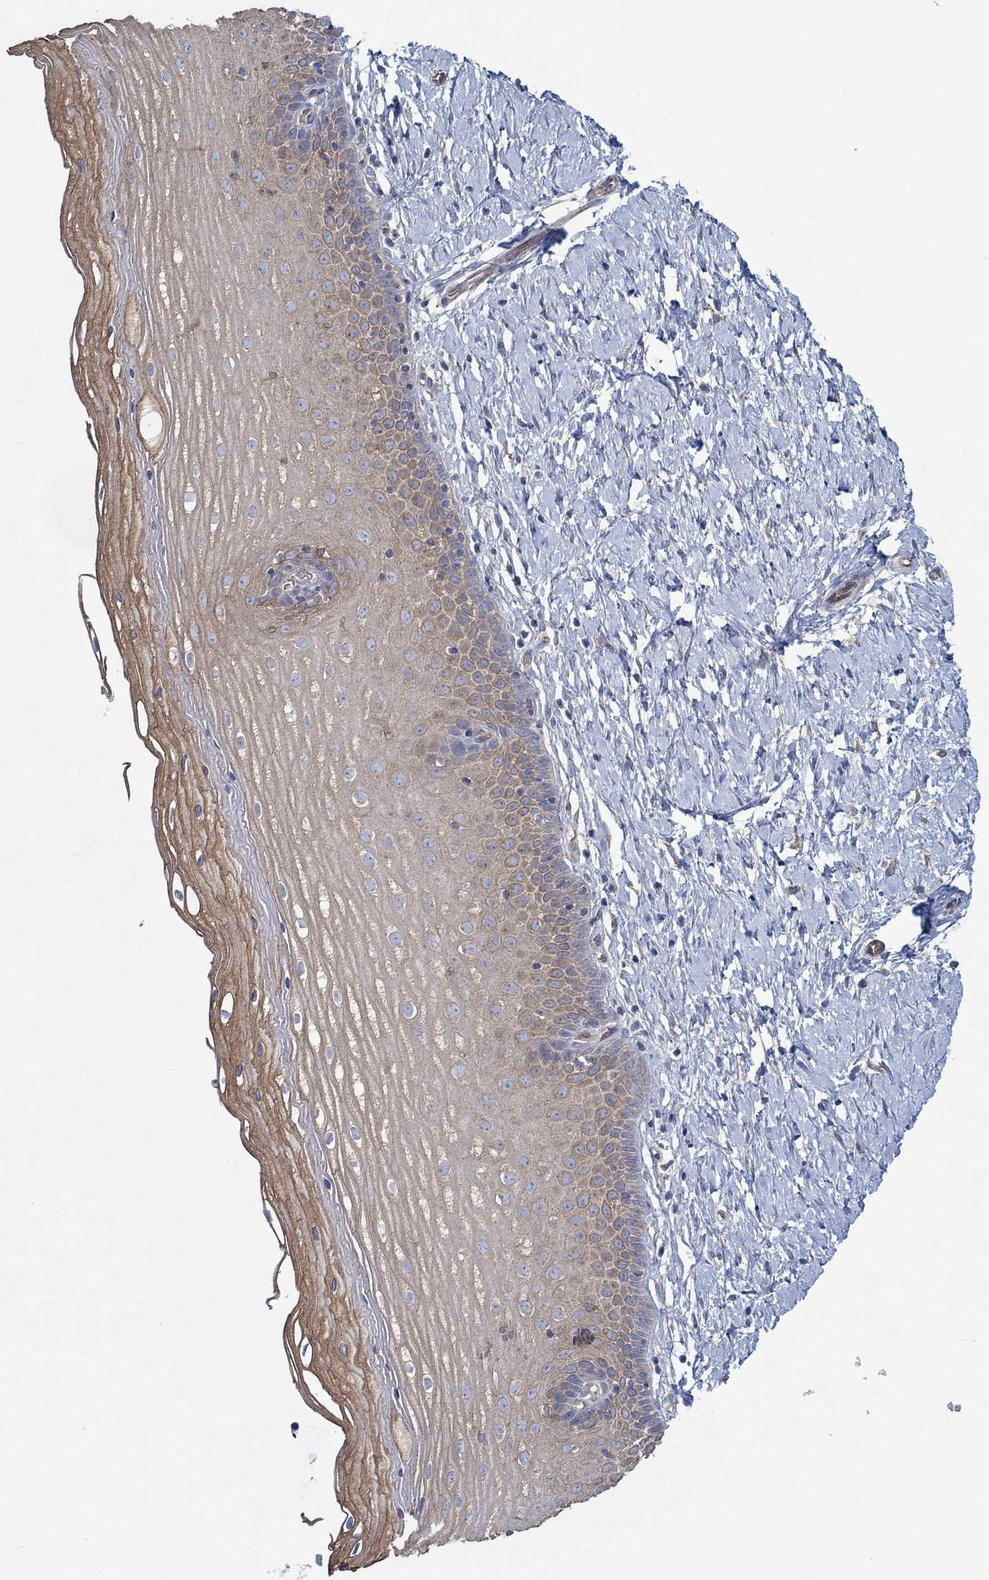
{"staining": {"intensity": "negative", "quantity": "none", "location": "none"}, "tissue": "cervix", "cell_type": "Glandular cells", "image_type": "normal", "snomed": [{"axis": "morphology", "description": "Normal tissue, NOS"}, {"axis": "topography", "description": "Cervix"}], "caption": "This is a image of IHC staining of benign cervix, which shows no expression in glandular cells.", "gene": "SPAG9", "patient": {"sex": "female", "age": 37}}